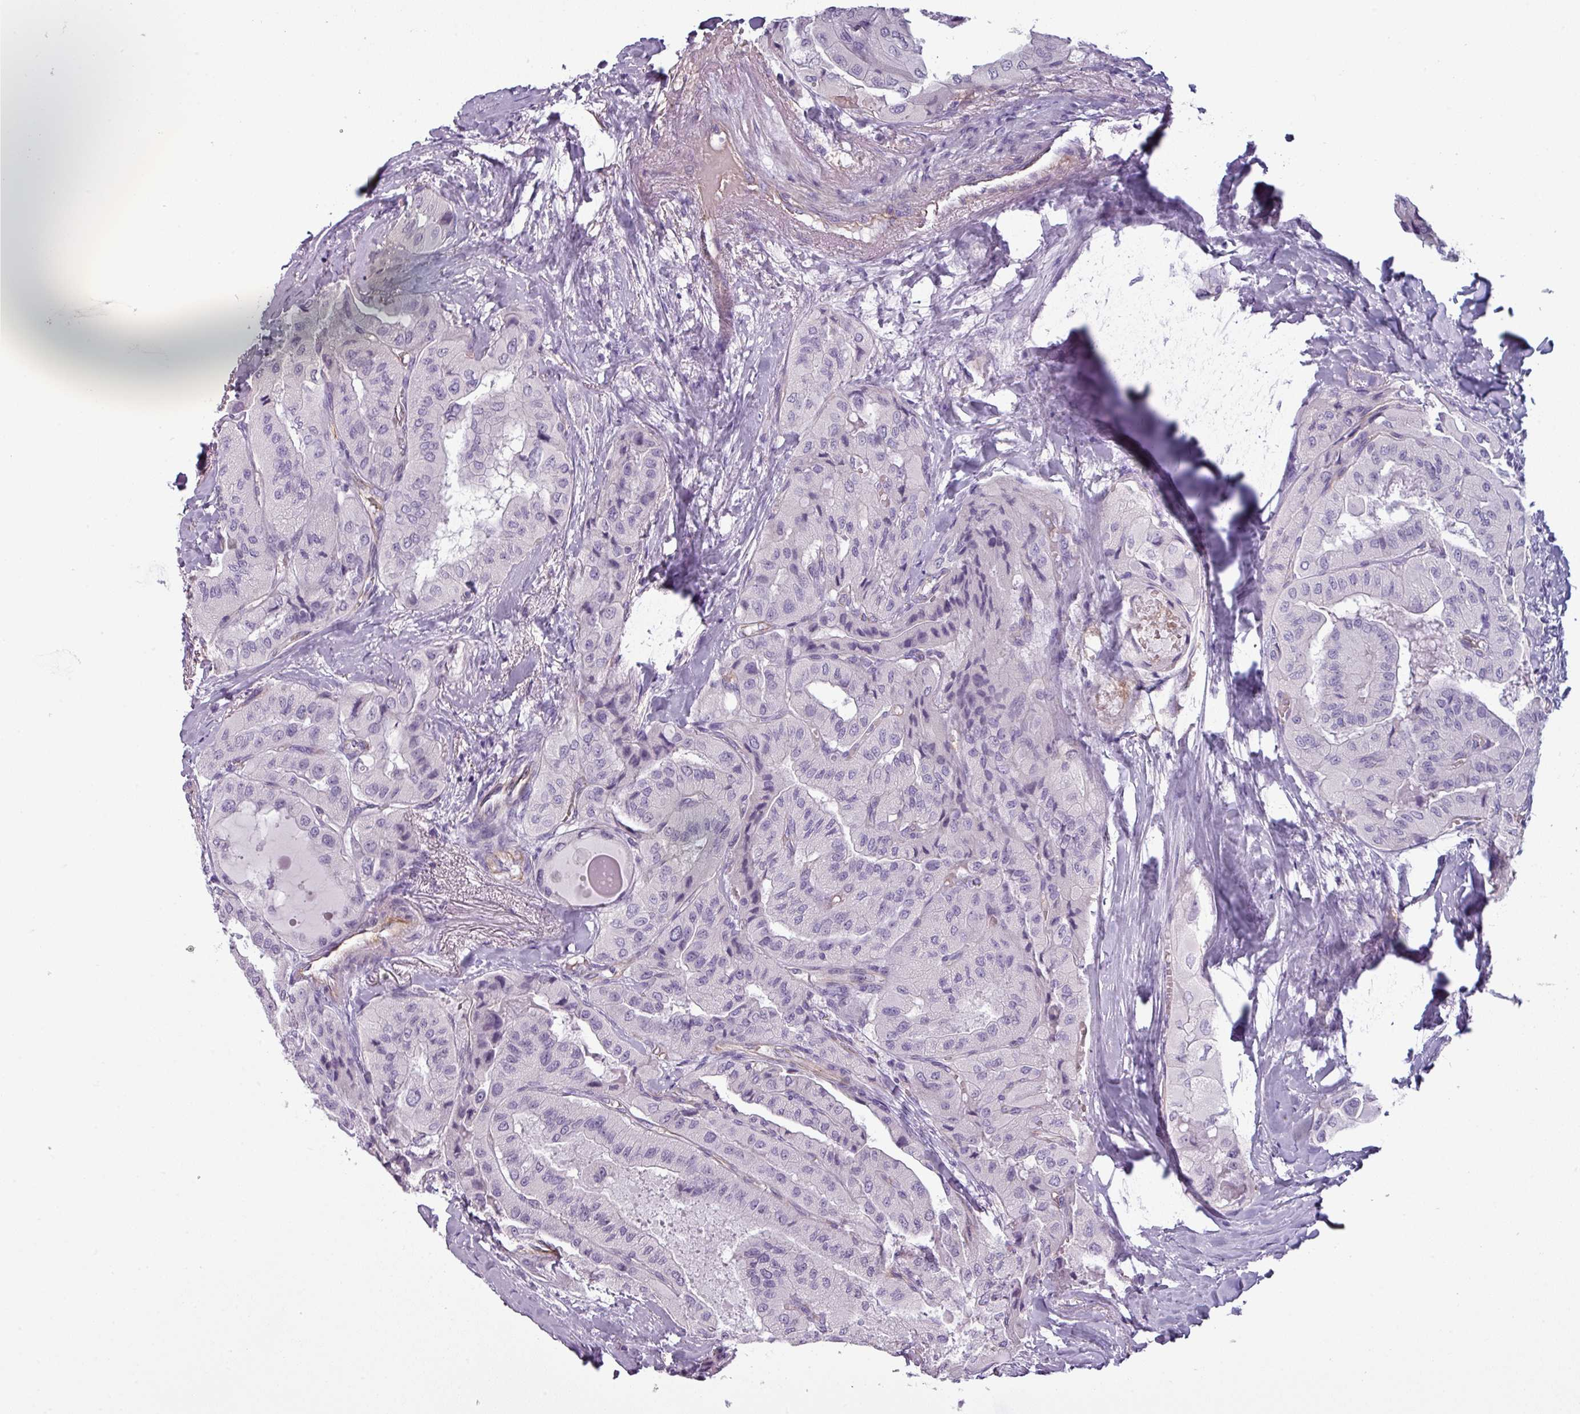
{"staining": {"intensity": "negative", "quantity": "none", "location": "none"}, "tissue": "thyroid cancer", "cell_type": "Tumor cells", "image_type": "cancer", "snomed": [{"axis": "morphology", "description": "Normal tissue, NOS"}, {"axis": "morphology", "description": "Papillary adenocarcinoma, NOS"}, {"axis": "topography", "description": "Thyroid gland"}], "caption": "High power microscopy histopathology image of an IHC photomicrograph of thyroid papillary adenocarcinoma, revealing no significant positivity in tumor cells.", "gene": "AREL1", "patient": {"sex": "female", "age": 59}}